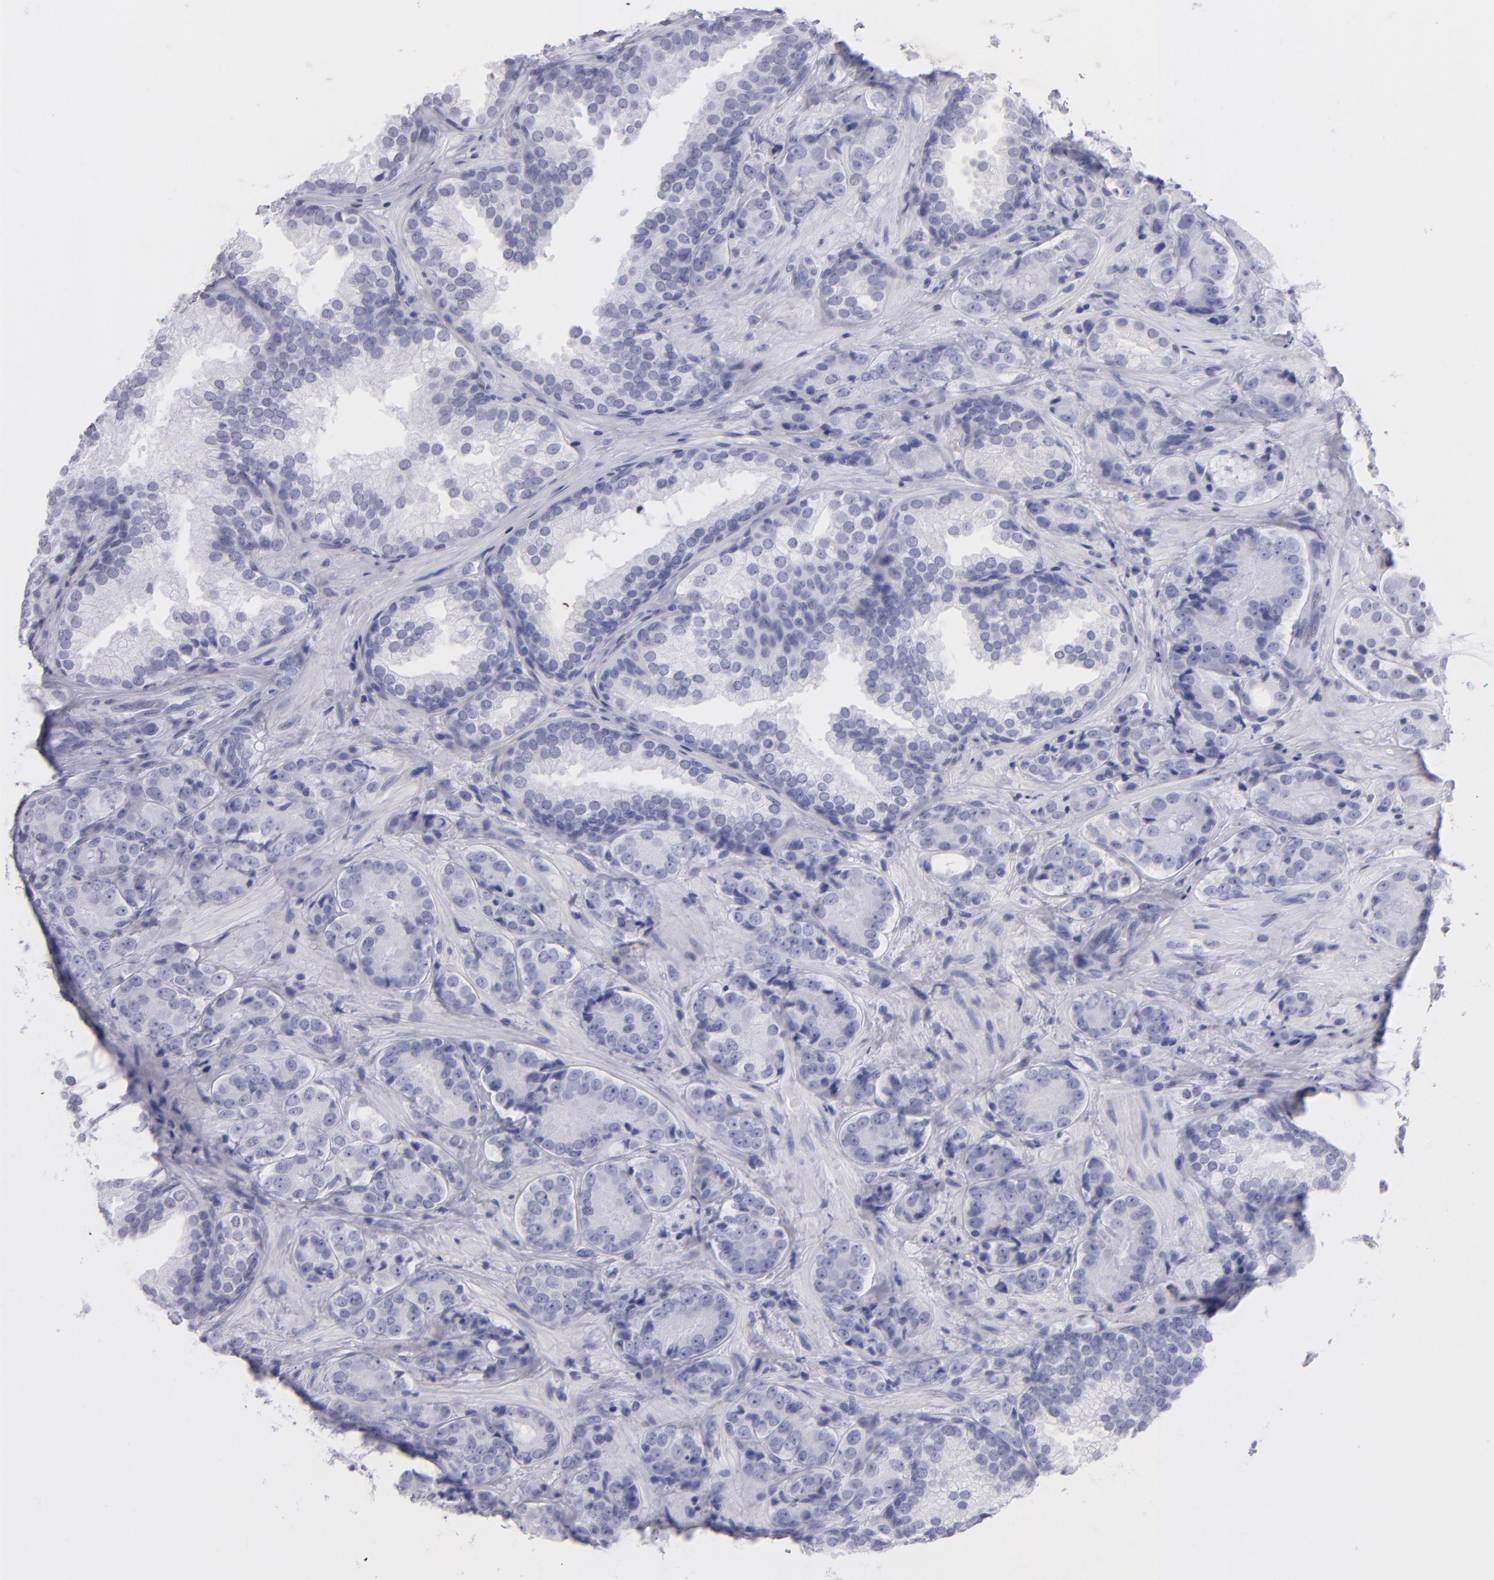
{"staining": {"intensity": "negative", "quantity": "none", "location": "none"}, "tissue": "prostate cancer", "cell_type": "Tumor cells", "image_type": "cancer", "snomed": [{"axis": "morphology", "description": "Adenocarcinoma, High grade"}, {"axis": "topography", "description": "Prostate"}], "caption": "IHC histopathology image of neoplastic tissue: adenocarcinoma (high-grade) (prostate) stained with DAB exhibits no significant protein positivity in tumor cells.", "gene": "SLC1A2", "patient": {"sex": "male", "age": 70}}